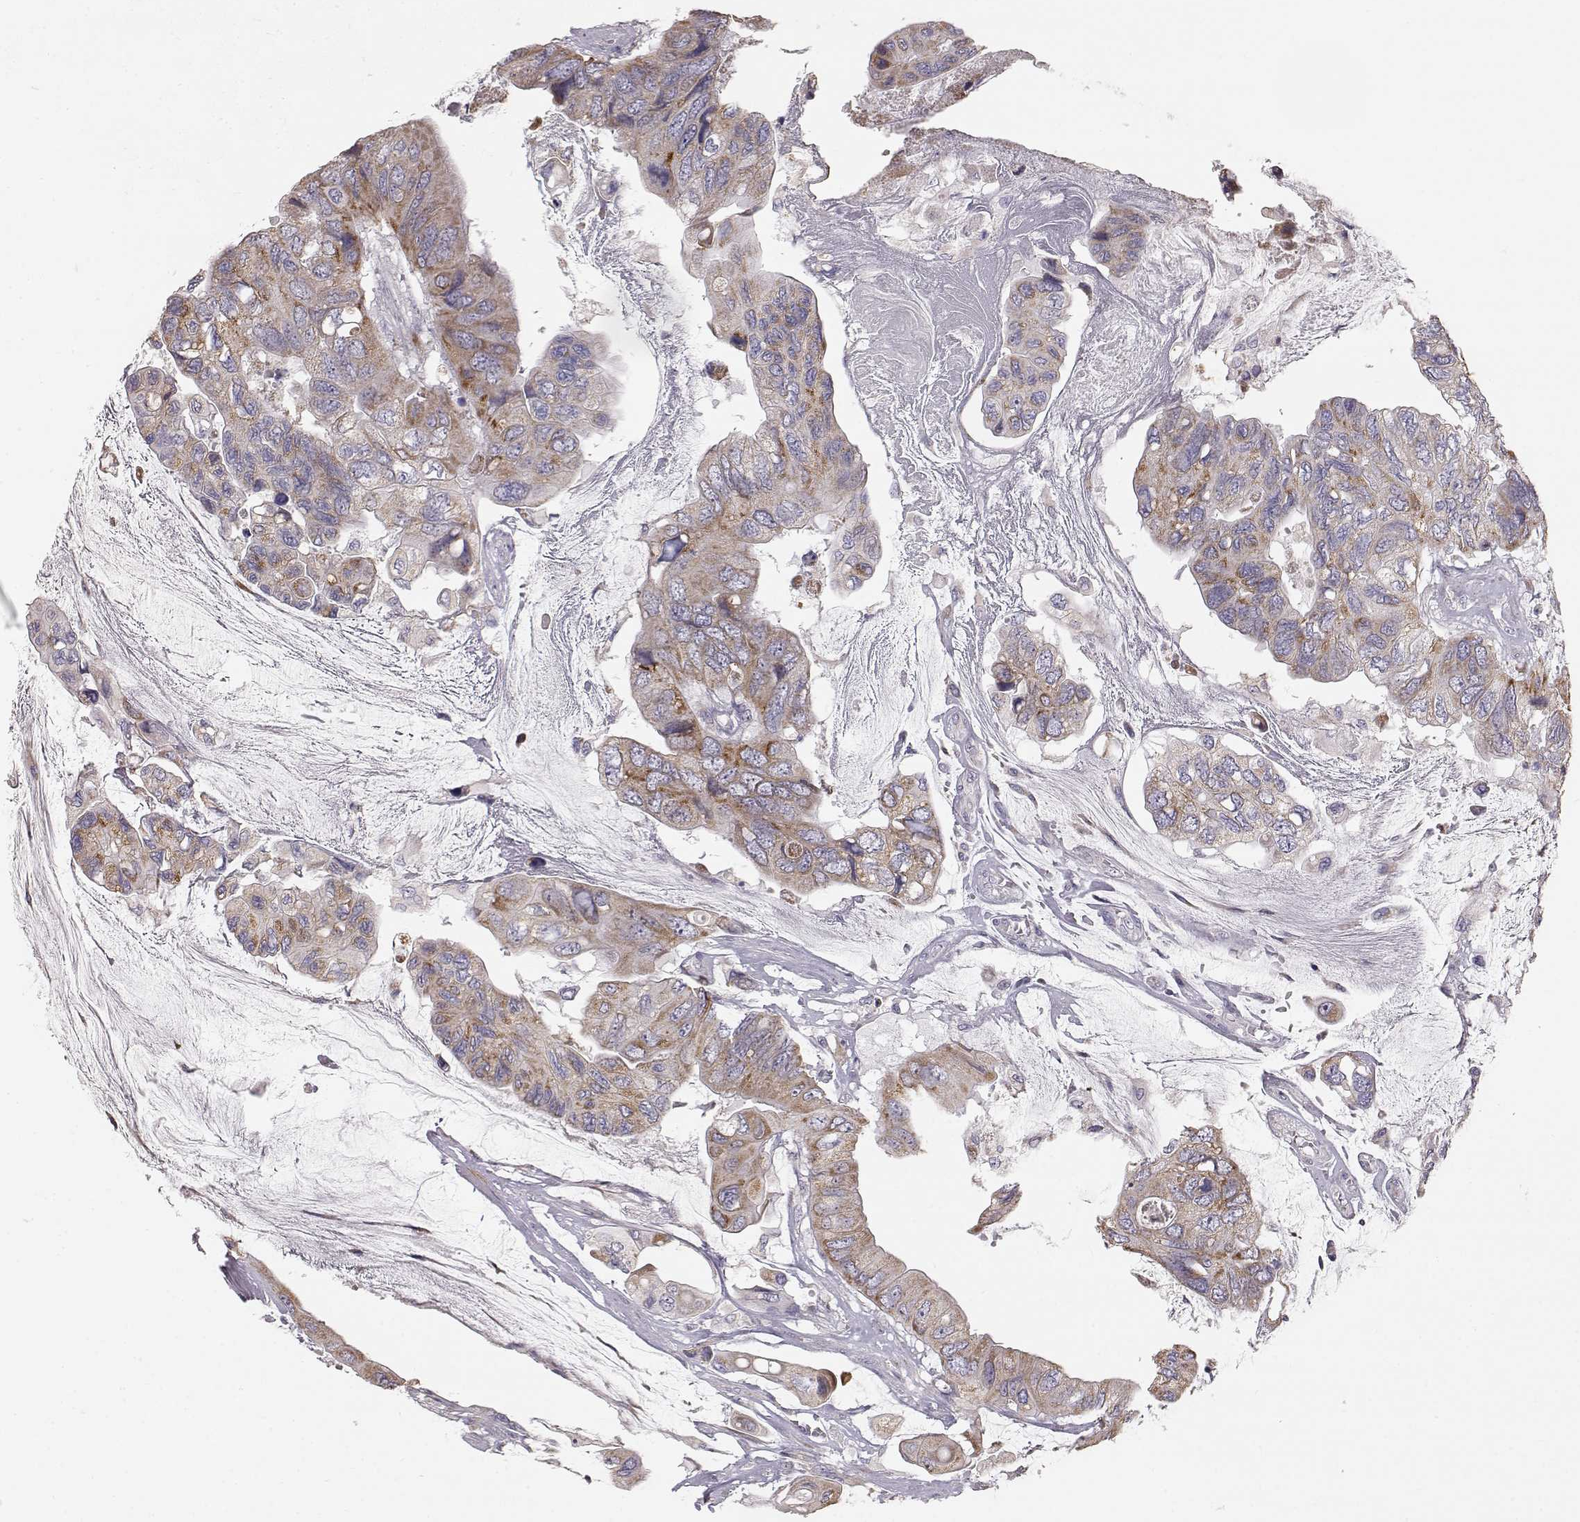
{"staining": {"intensity": "moderate", "quantity": ">75%", "location": "cytoplasmic/membranous"}, "tissue": "colorectal cancer", "cell_type": "Tumor cells", "image_type": "cancer", "snomed": [{"axis": "morphology", "description": "Adenocarcinoma, NOS"}, {"axis": "topography", "description": "Rectum"}], "caption": "Colorectal cancer (adenocarcinoma) was stained to show a protein in brown. There is medium levels of moderate cytoplasmic/membranous staining in about >75% of tumor cells.", "gene": "GRAP2", "patient": {"sex": "male", "age": 63}}